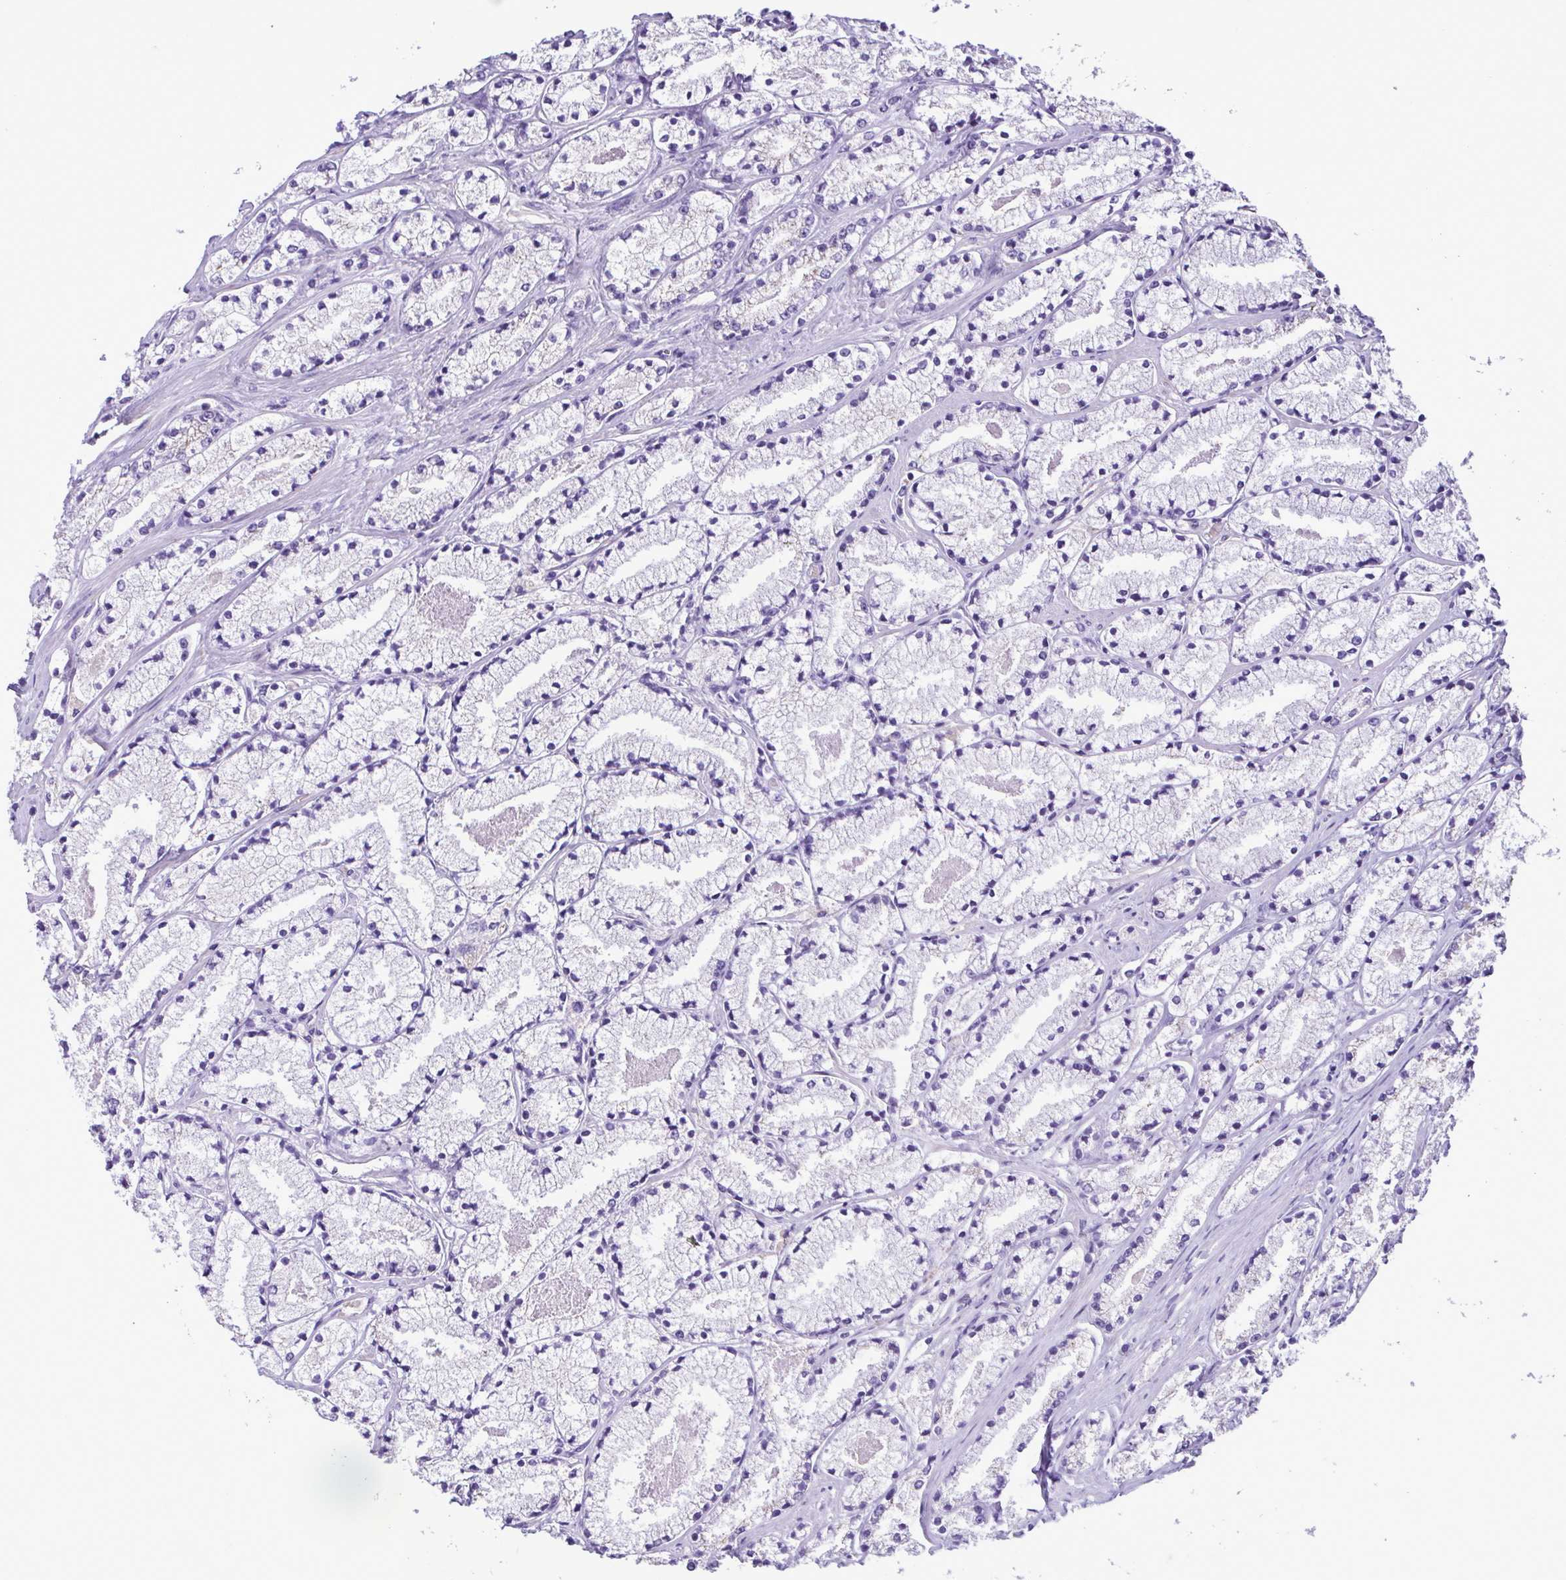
{"staining": {"intensity": "negative", "quantity": "none", "location": "none"}, "tissue": "prostate cancer", "cell_type": "Tumor cells", "image_type": "cancer", "snomed": [{"axis": "morphology", "description": "Adenocarcinoma, High grade"}, {"axis": "topography", "description": "Prostate"}], "caption": "IHC photomicrograph of human high-grade adenocarcinoma (prostate) stained for a protein (brown), which exhibits no expression in tumor cells.", "gene": "CBY2", "patient": {"sex": "male", "age": 63}}